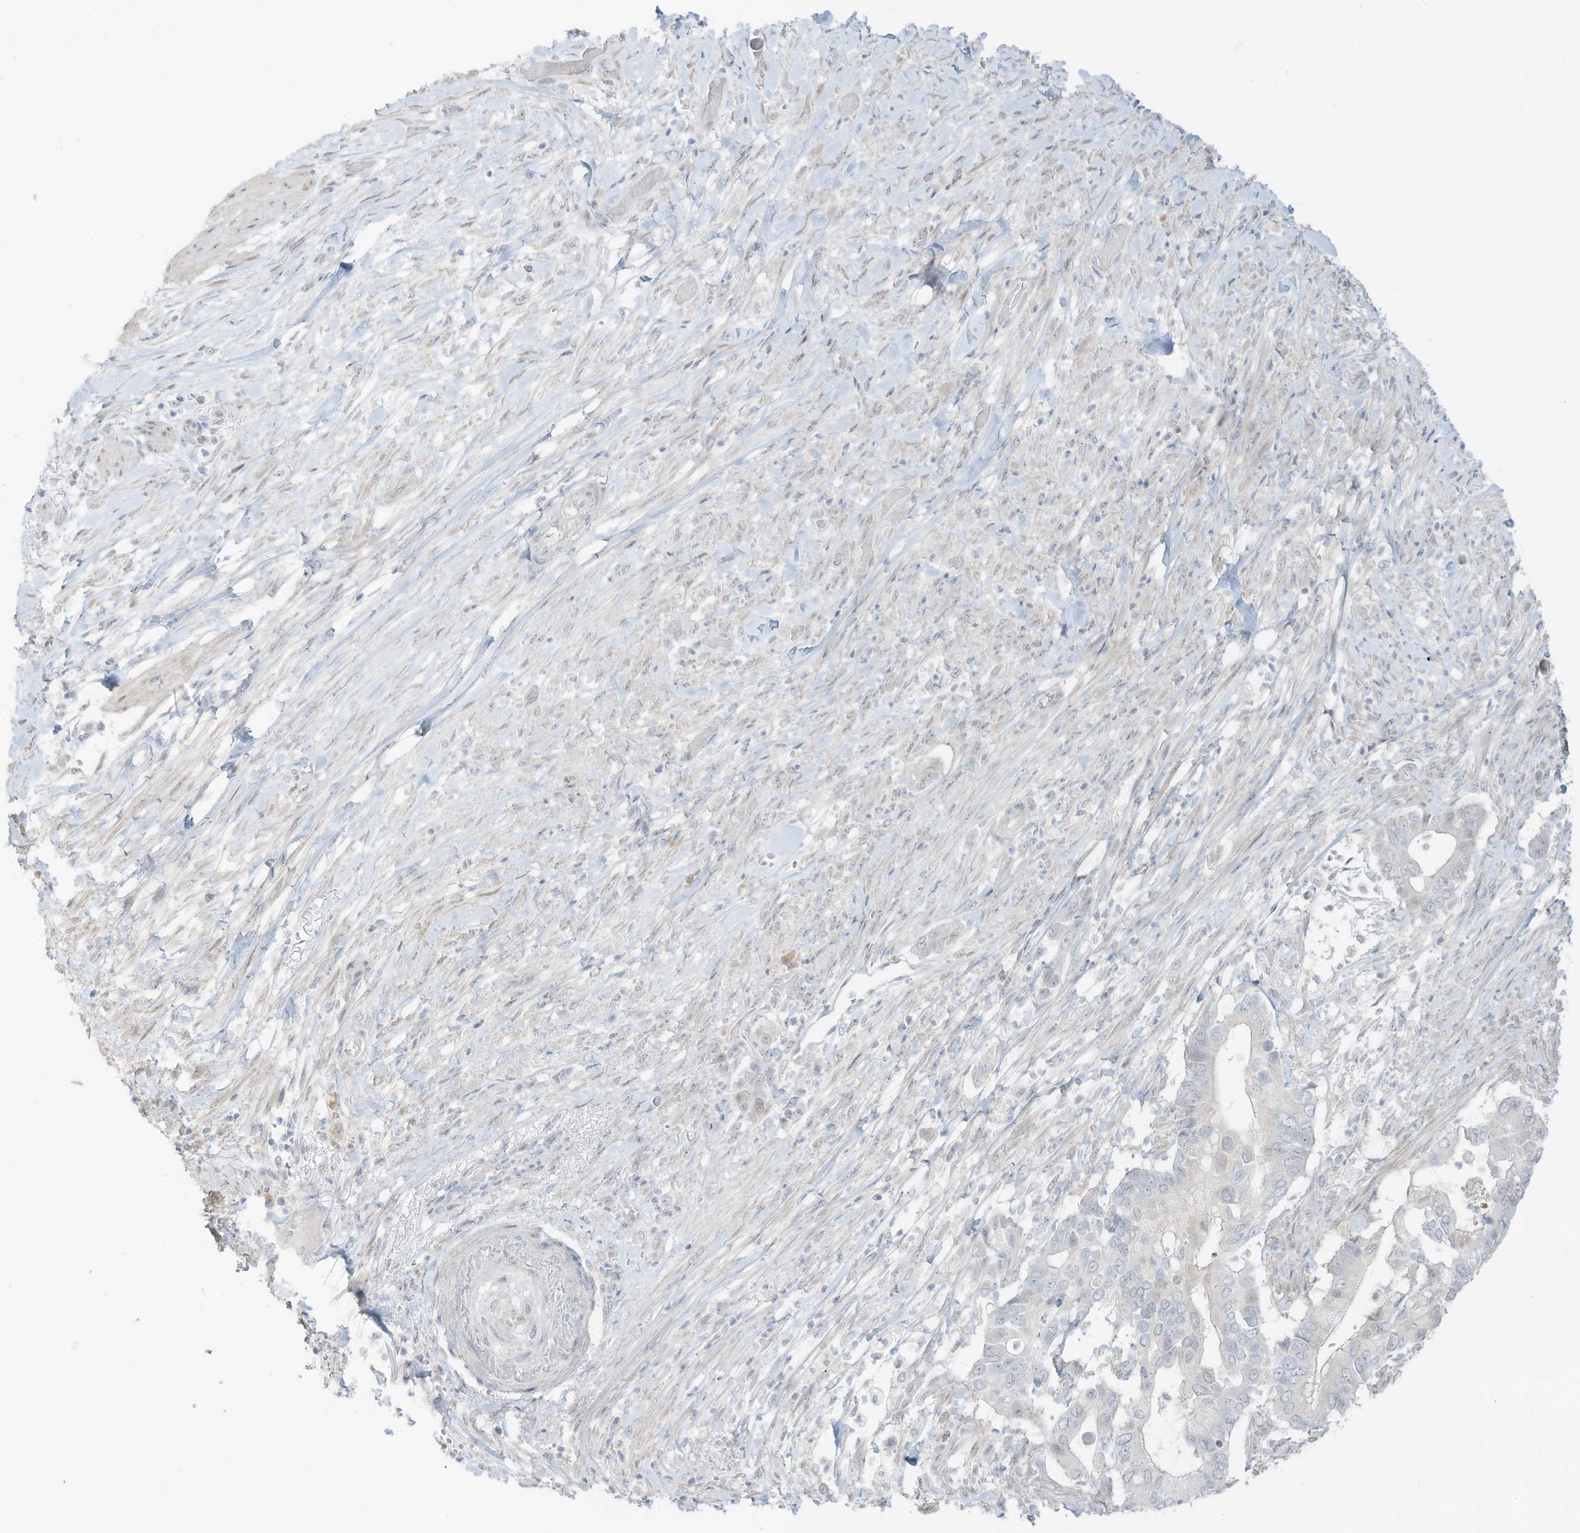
{"staining": {"intensity": "negative", "quantity": "none", "location": "none"}, "tissue": "pancreatic cancer", "cell_type": "Tumor cells", "image_type": "cancer", "snomed": [{"axis": "morphology", "description": "Adenocarcinoma, NOS"}, {"axis": "topography", "description": "Pancreas"}], "caption": "This is an IHC micrograph of human pancreatic adenocarcinoma. There is no staining in tumor cells.", "gene": "ASPRV1", "patient": {"sex": "male", "age": 68}}